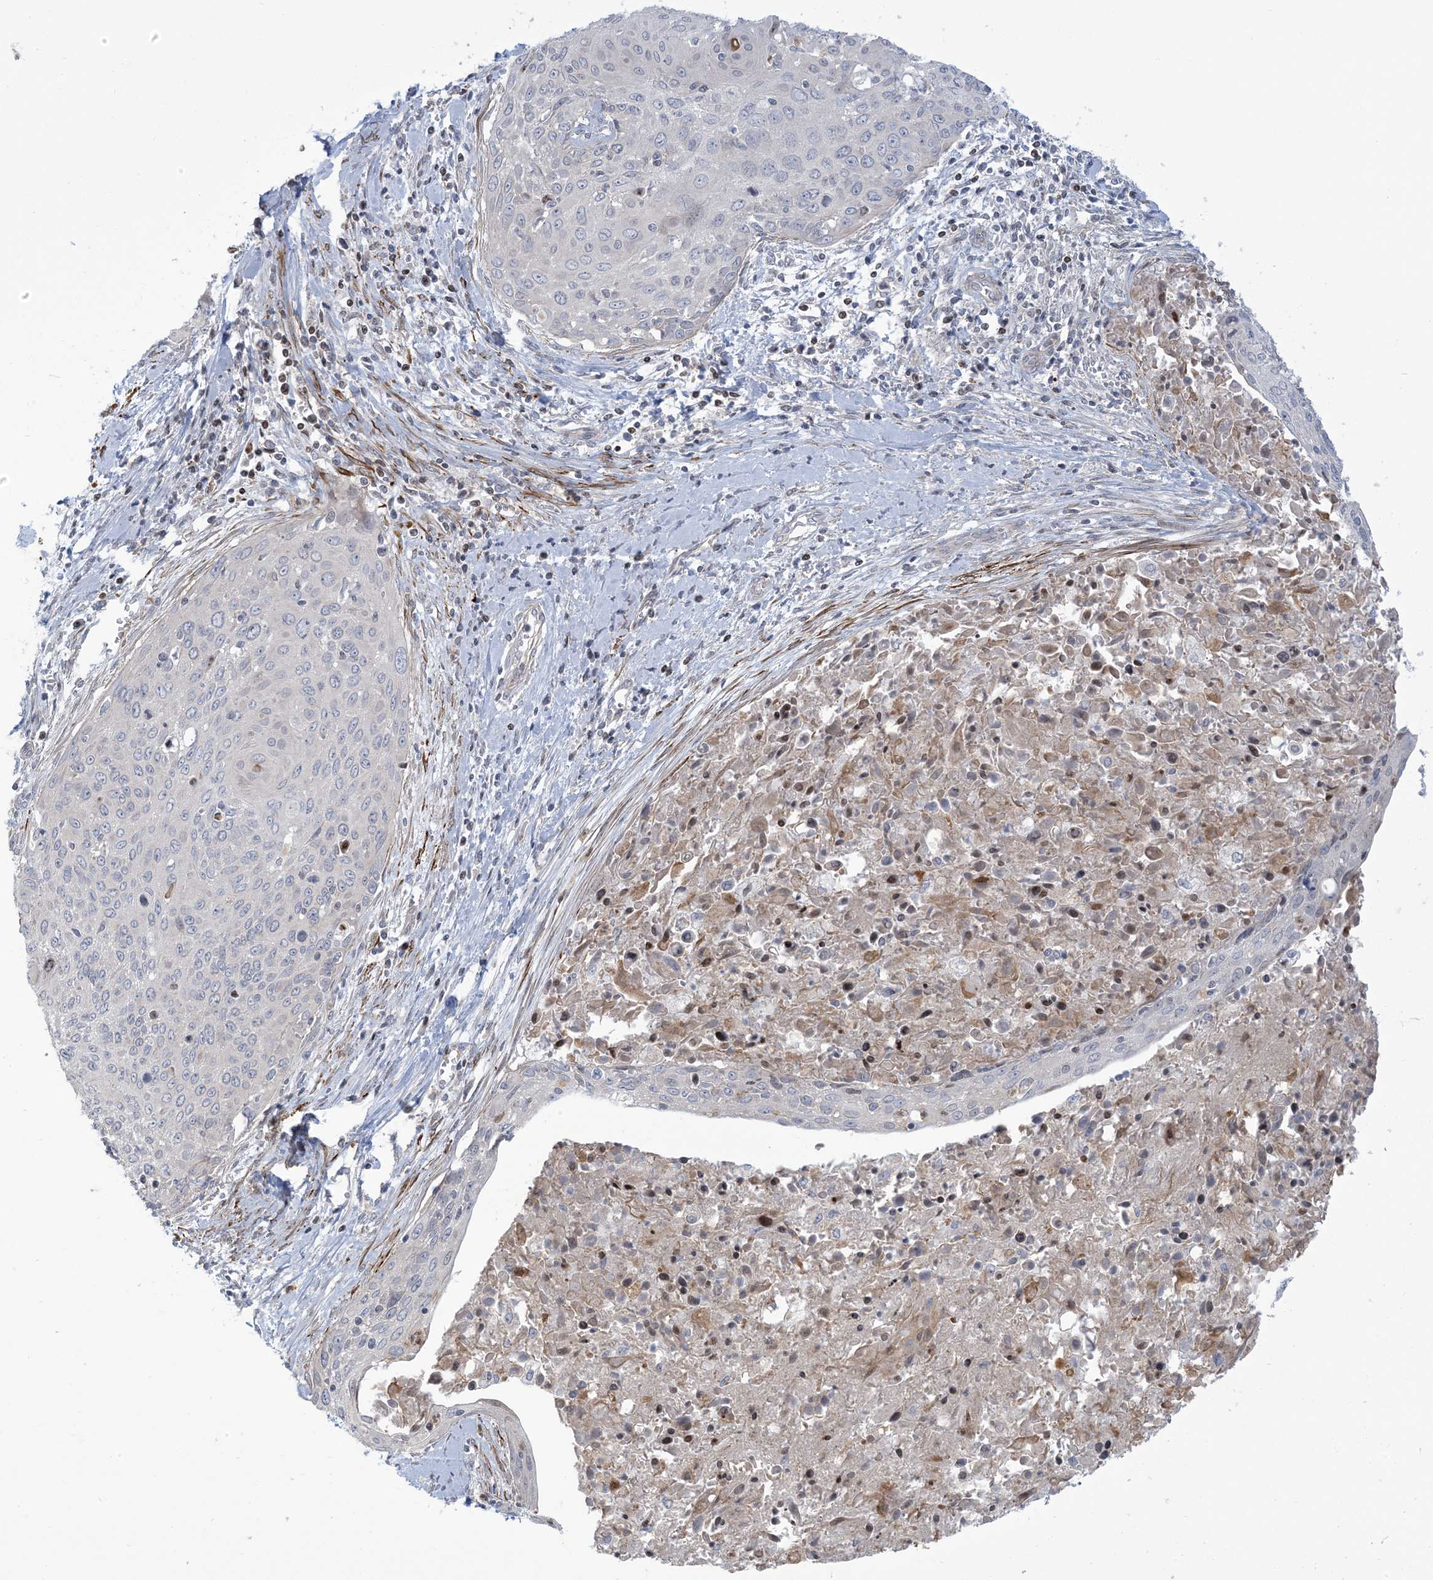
{"staining": {"intensity": "negative", "quantity": "none", "location": "none"}, "tissue": "cervical cancer", "cell_type": "Tumor cells", "image_type": "cancer", "snomed": [{"axis": "morphology", "description": "Squamous cell carcinoma, NOS"}, {"axis": "topography", "description": "Cervix"}], "caption": "This is an IHC histopathology image of cervical cancer (squamous cell carcinoma). There is no staining in tumor cells.", "gene": "AFTPH", "patient": {"sex": "female", "age": 55}}